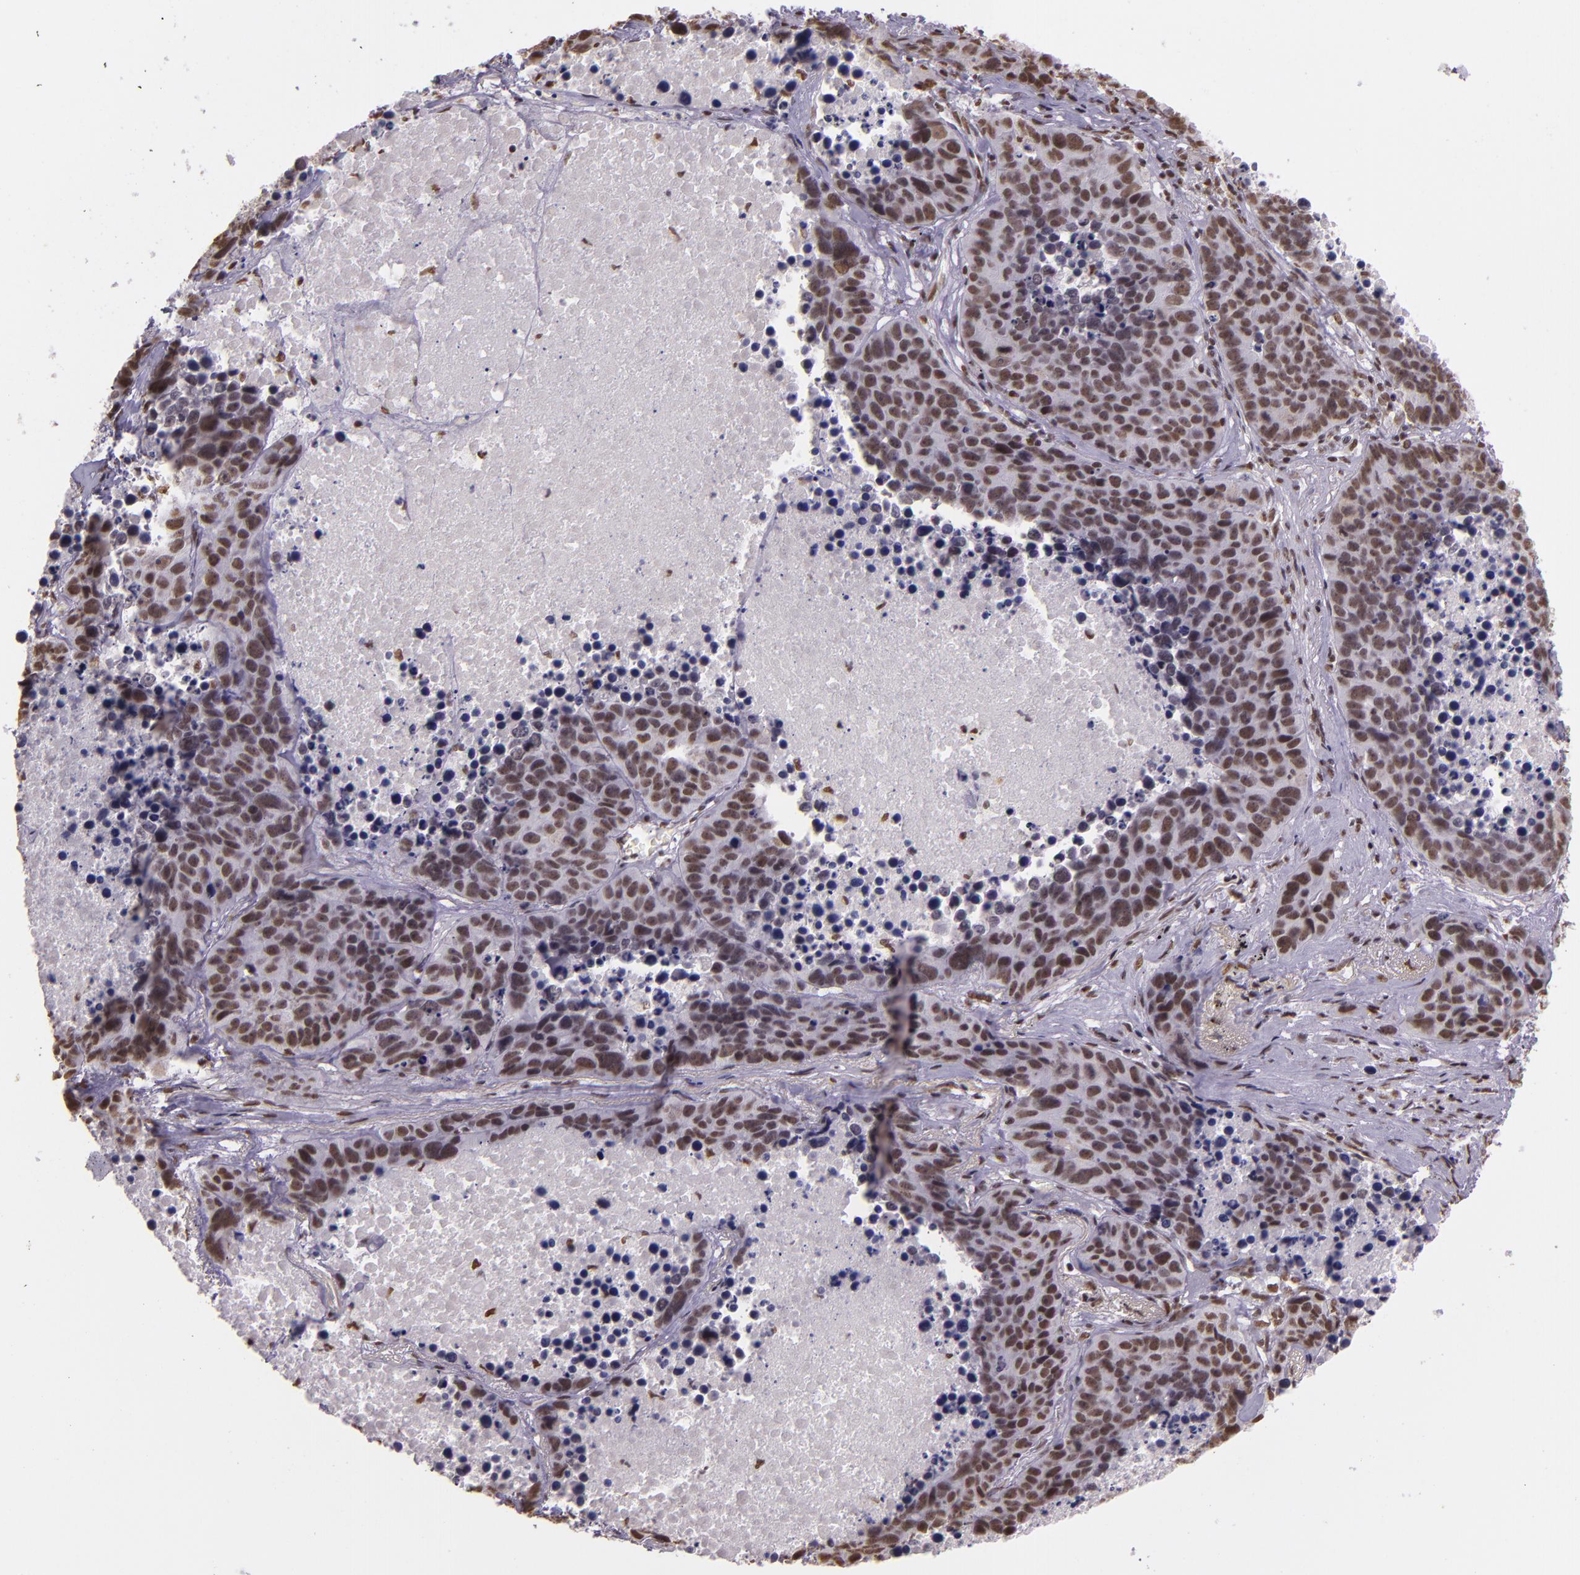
{"staining": {"intensity": "moderate", "quantity": ">75%", "location": "nuclear"}, "tissue": "lung cancer", "cell_type": "Tumor cells", "image_type": "cancer", "snomed": [{"axis": "morphology", "description": "Carcinoid, malignant, NOS"}, {"axis": "topography", "description": "Lung"}], "caption": "Protein expression analysis of carcinoid (malignant) (lung) shows moderate nuclear staining in approximately >75% of tumor cells. Ihc stains the protein in brown and the nuclei are stained blue.", "gene": "USF1", "patient": {"sex": "male", "age": 60}}